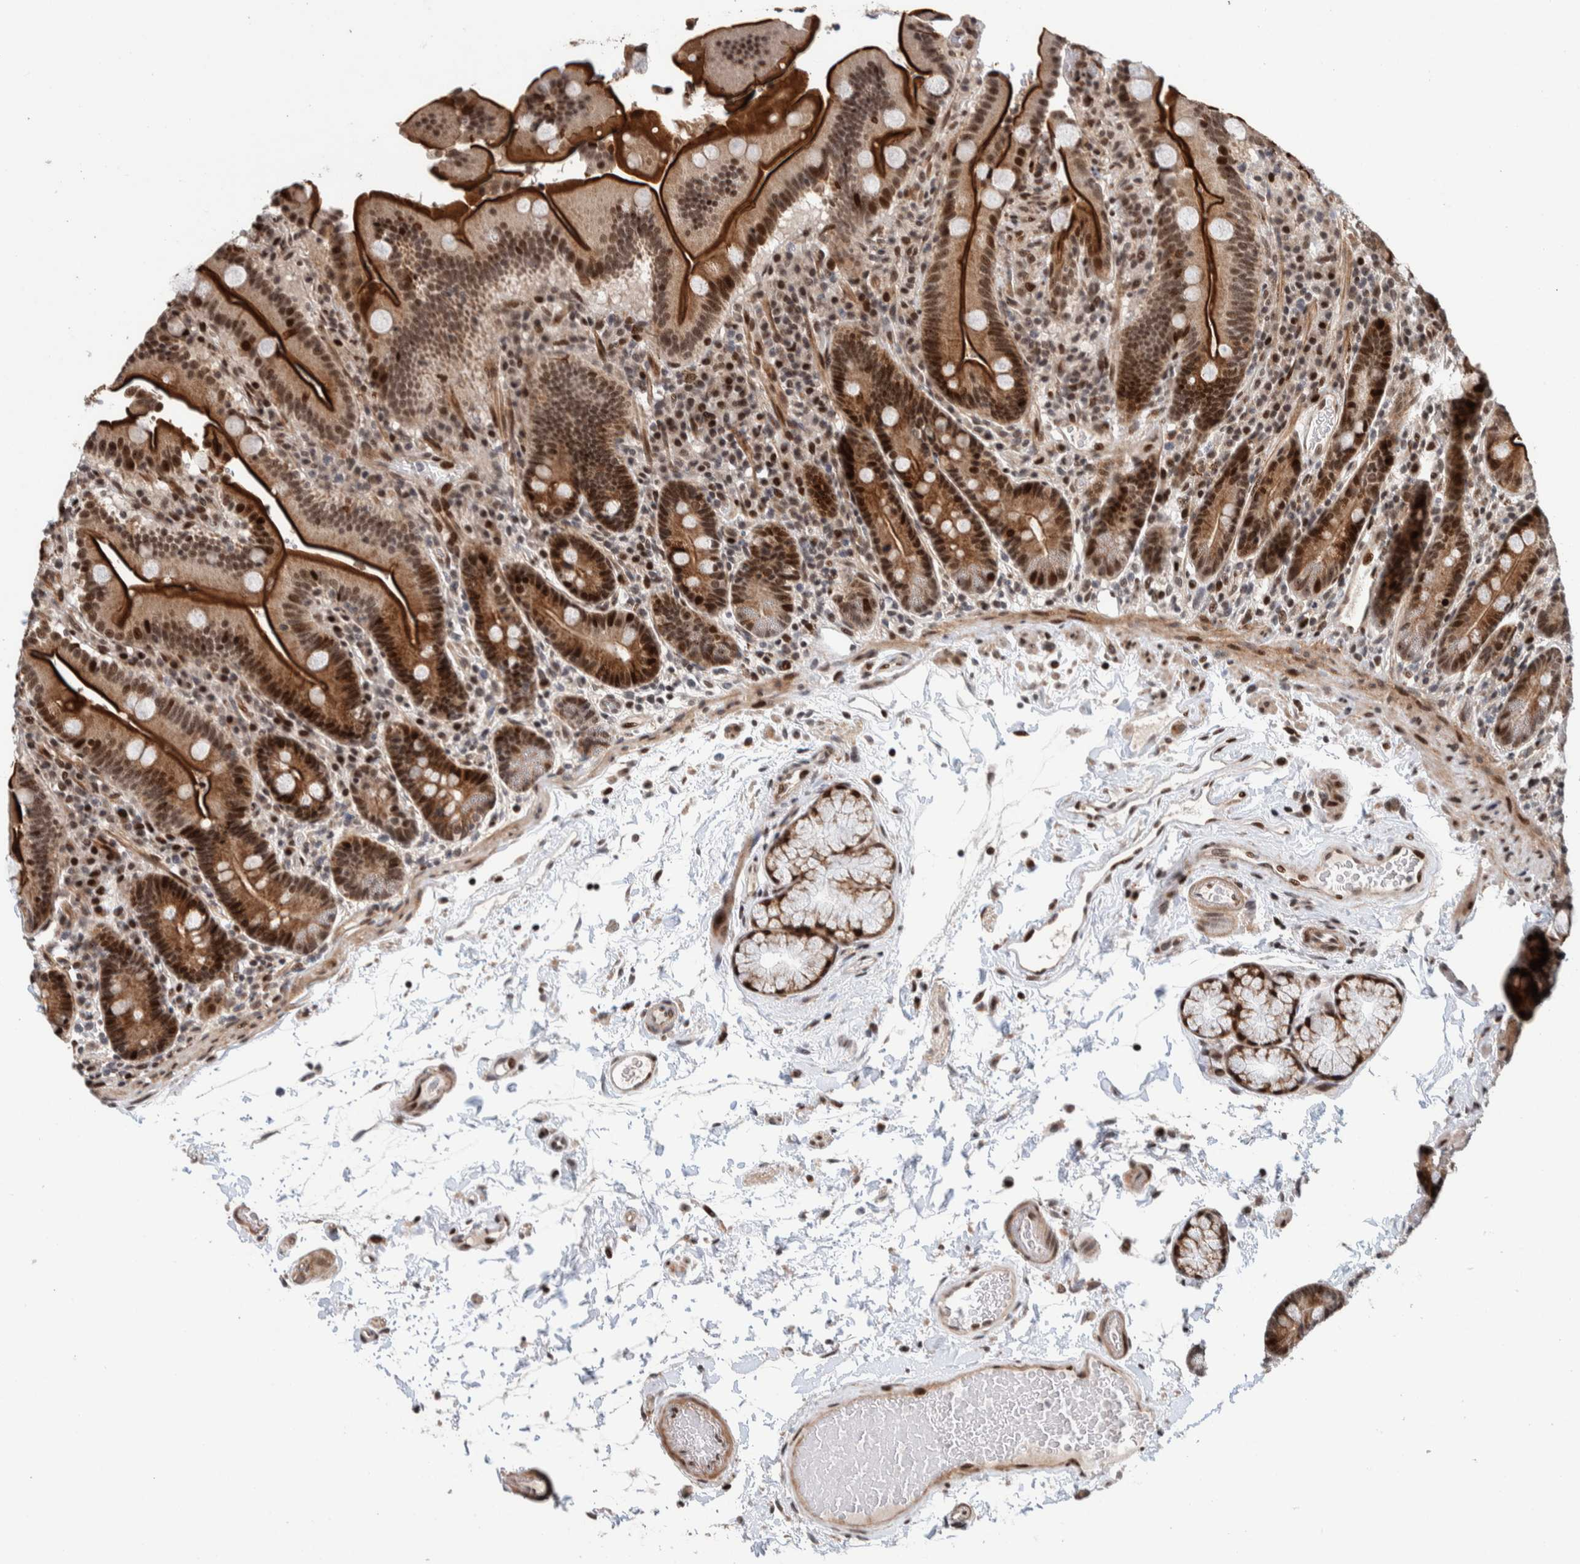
{"staining": {"intensity": "strong", "quantity": ">75%", "location": "cytoplasmic/membranous,nuclear"}, "tissue": "duodenum", "cell_type": "Glandular cells", "image_type": "normal", "snomed": [{"axis": "morphology", "description": "Normal tissue, NOS"}, {"axis": "topography", "description": "Small intestine, NOS"}], "caption": "Duodenum stained with IHC displays strong cytoplasmic/membranous,nuclear positivity in approximately >75% of glandular cells.", "gene": "CHD4", "patient": {"sex": "female", "age": 71}}